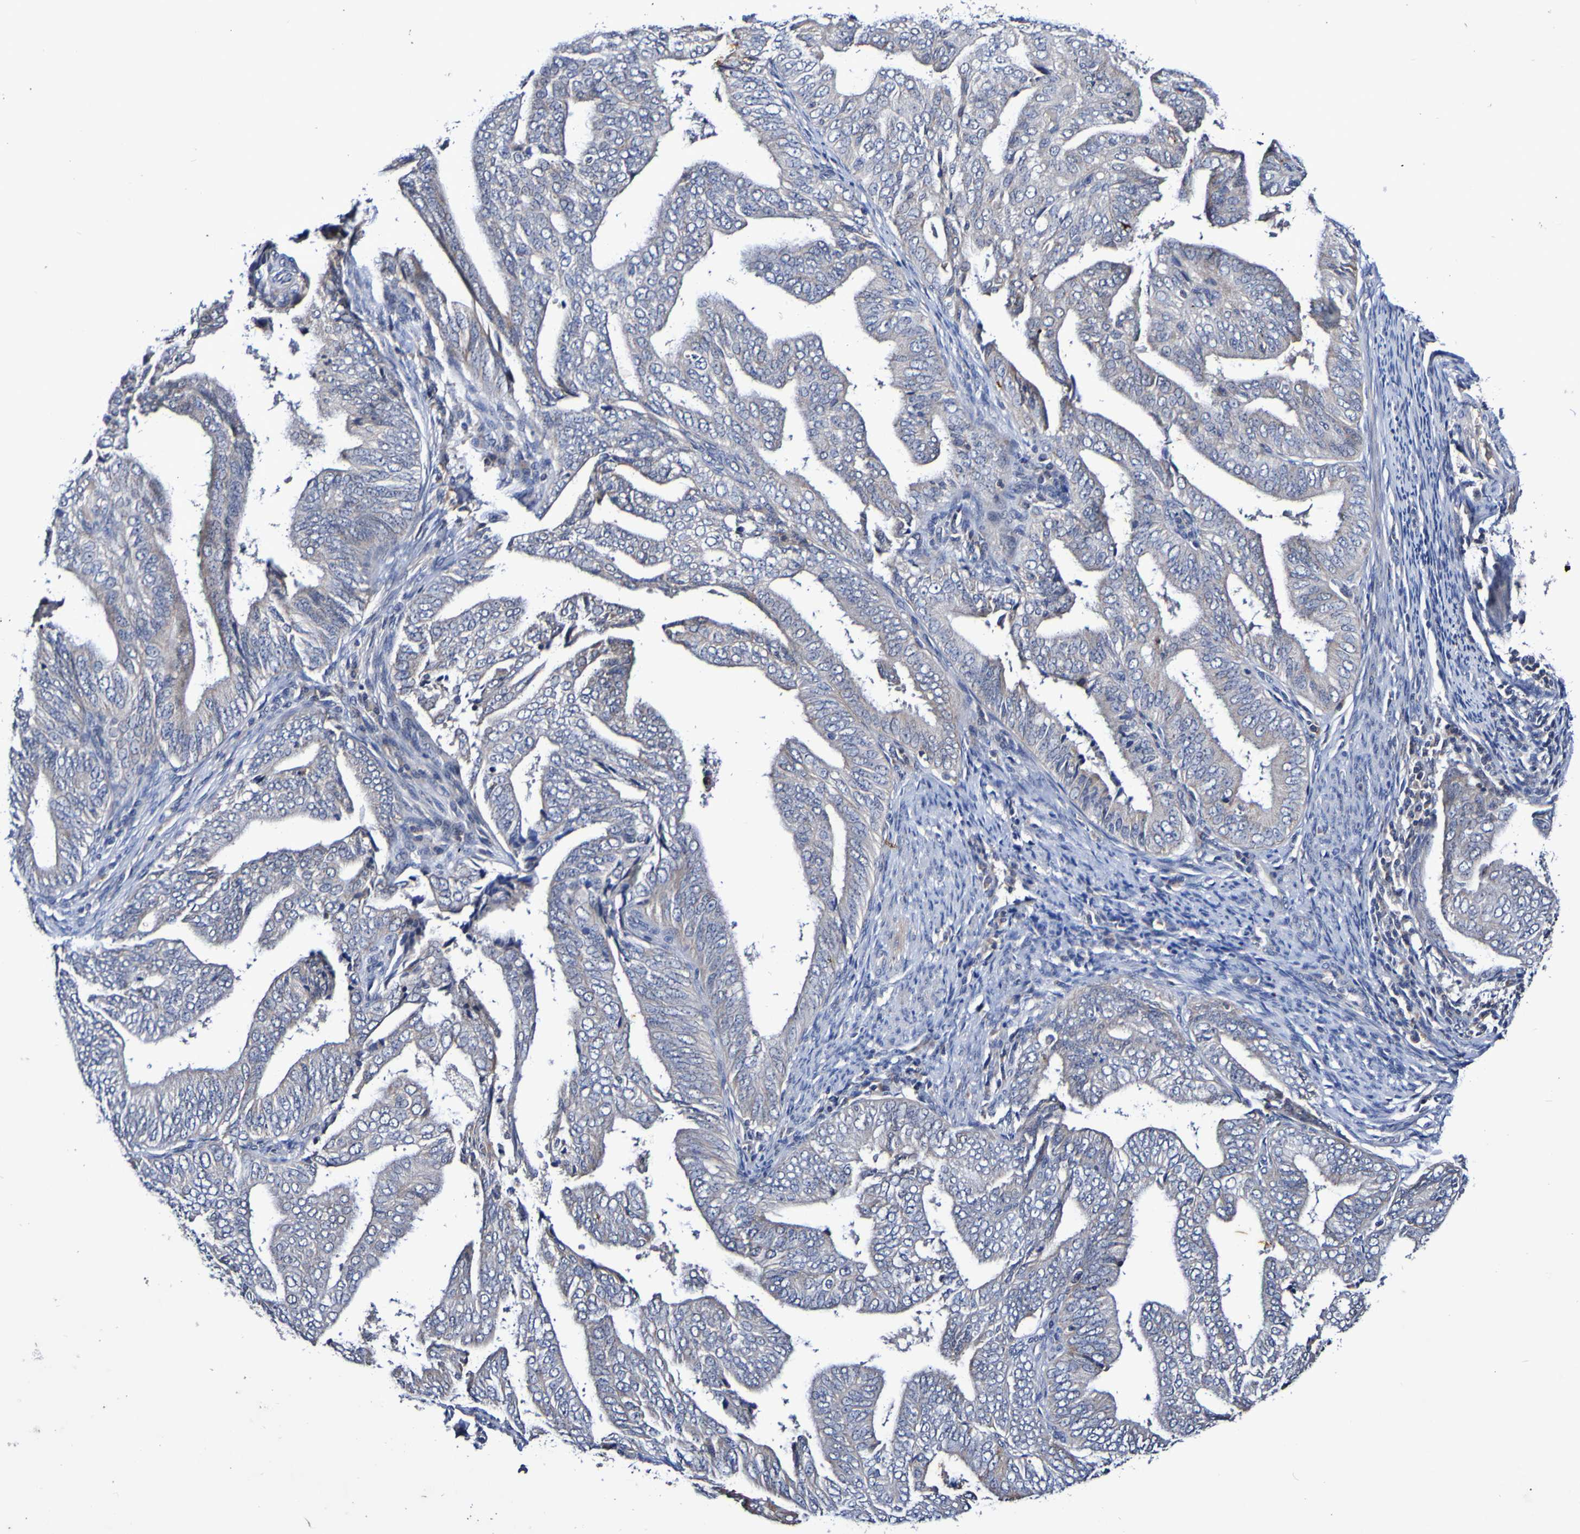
{"staining": {"intensity": "moderate", "quantity": "<25%", "location": "cytoplasmic/membranous"}, "tissue": "endometrial cancer", "cell_type": "Tumor cells", "image_type": "cancer", "snomed": [{"axis": "morphology", "description": "Adenocarcinoma, NOS"}, {"axis": "topography", "description": "Endometrium"}], "caption": "DAB immunohistochemical staining of endometrial cancer (adenocarcinoma) demonstrates moderate cytoplasmic/membranous protein expression in about <25% of tumor cells.", "gene": "PTP4A2", "patient": {"sex": "female", "age": 58}}